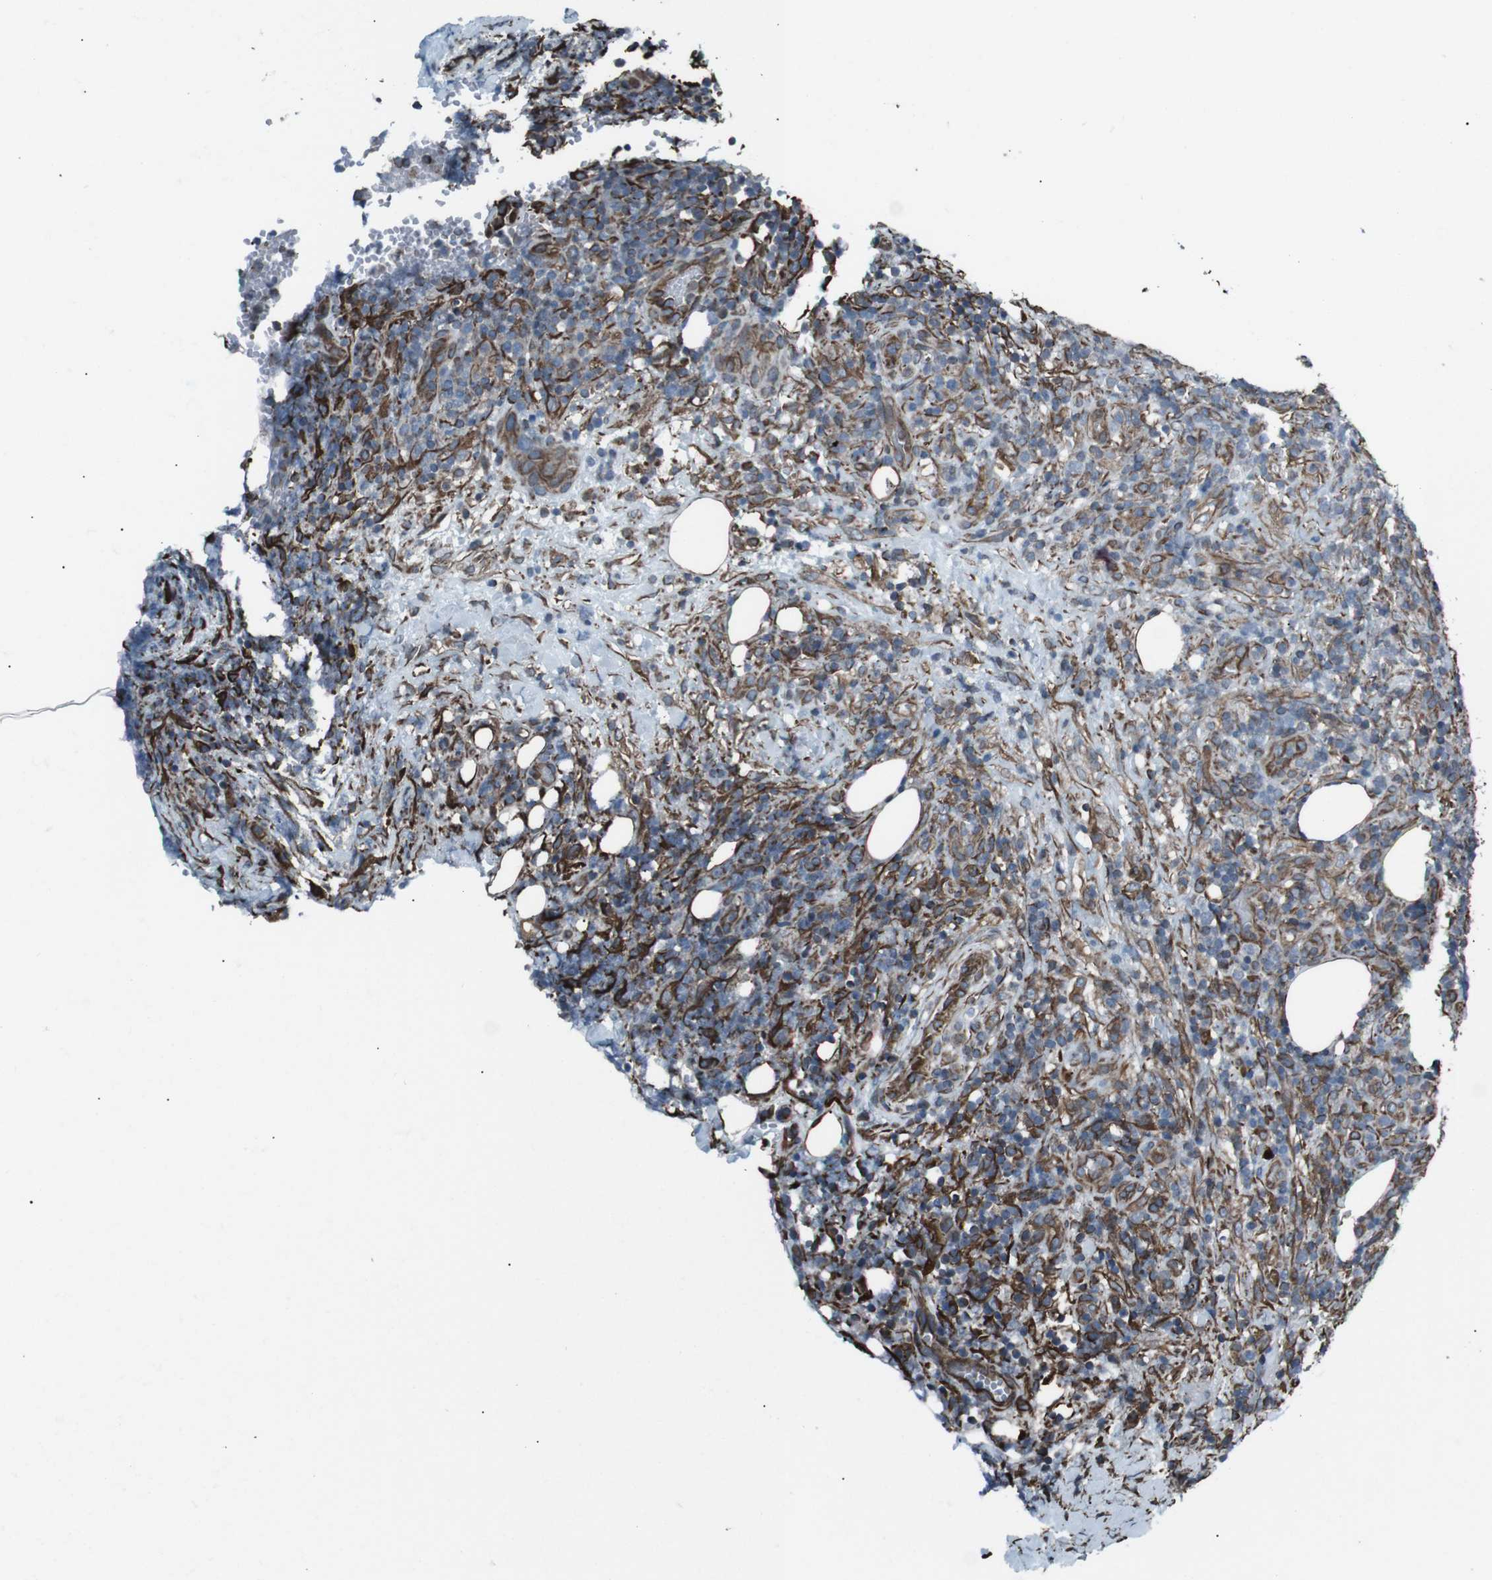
{"staining": {"intensity": "moderate", "quantity": ">75%", "location": "cytoplasmic/membranous"}, "tissue": "lymphoma", "cell_type": "Tumor cells", "image_type": "cancer", "snomed": [{"axis": "morphology", "description": "Malignant lymphoma, non-Hodgkin's type, High grade"}, {"axis": "topography", "description": "Lymph node"}], "caption": "Lymphoma stained with a brown dye shows moderate cytoplasmic/membranous positive expression in about >75% of tumor cells.", "gene": "TMEM141", "patient": {"sex": "female", "age": 76}}